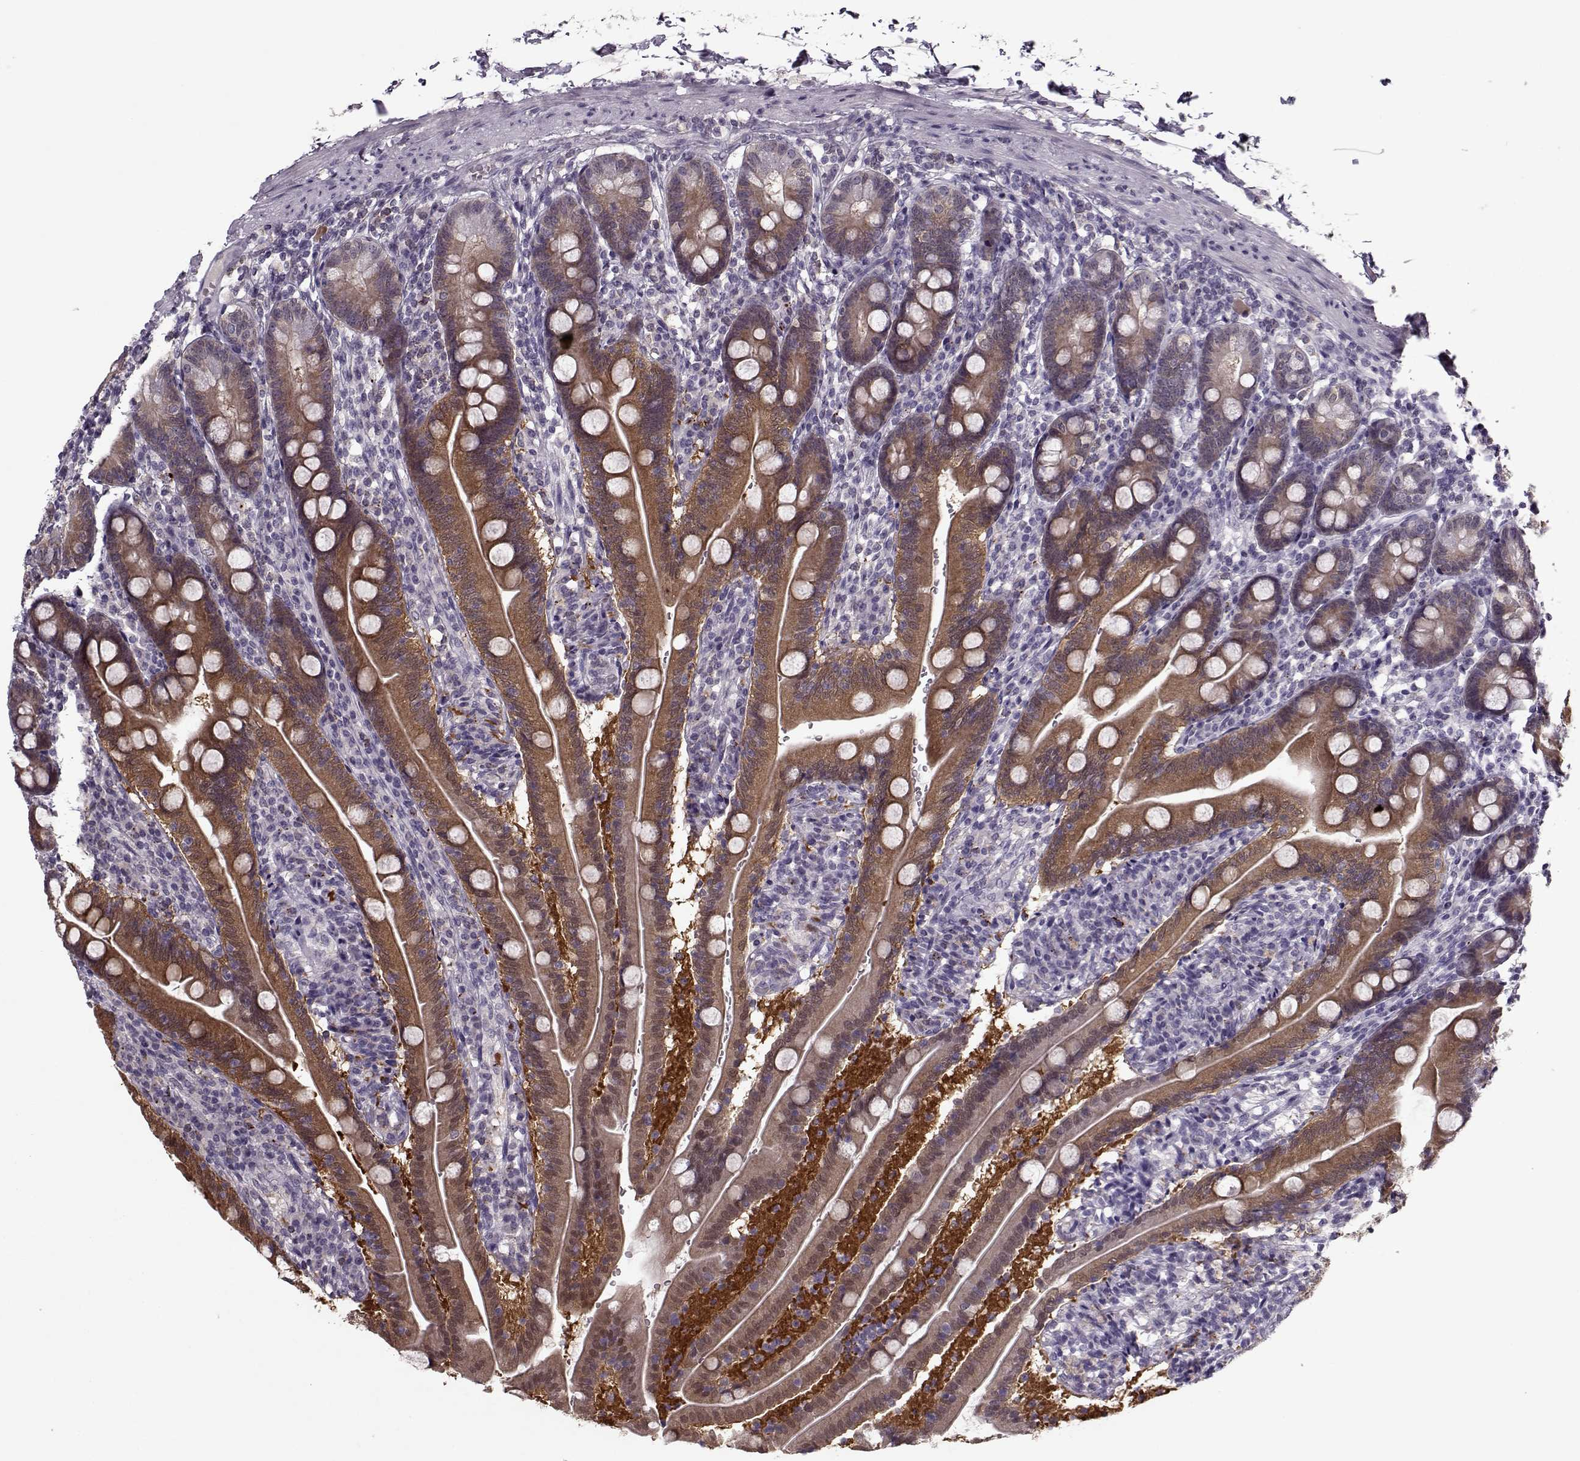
{"staining": {"intensity": "moderate", "quantity": ">75%", "location": "cytoplasmic/membranous"}, "tissue": "duodenum", "cell_type": "Glandular cells", "image_type": "normal", "snomed": [{"axis": "morphology", "description": "Normal tissue, NOS"}, {"axis": "topography", "description": "Duodenum"}], "caption": "Human duodenum stained for a protein (brown) shows moderate cytoplasmic/membranous positive expression in approximately >75% of glandular cells.", "gene": "ACOT11", "patient": {"sex": "female", "age": 67}}